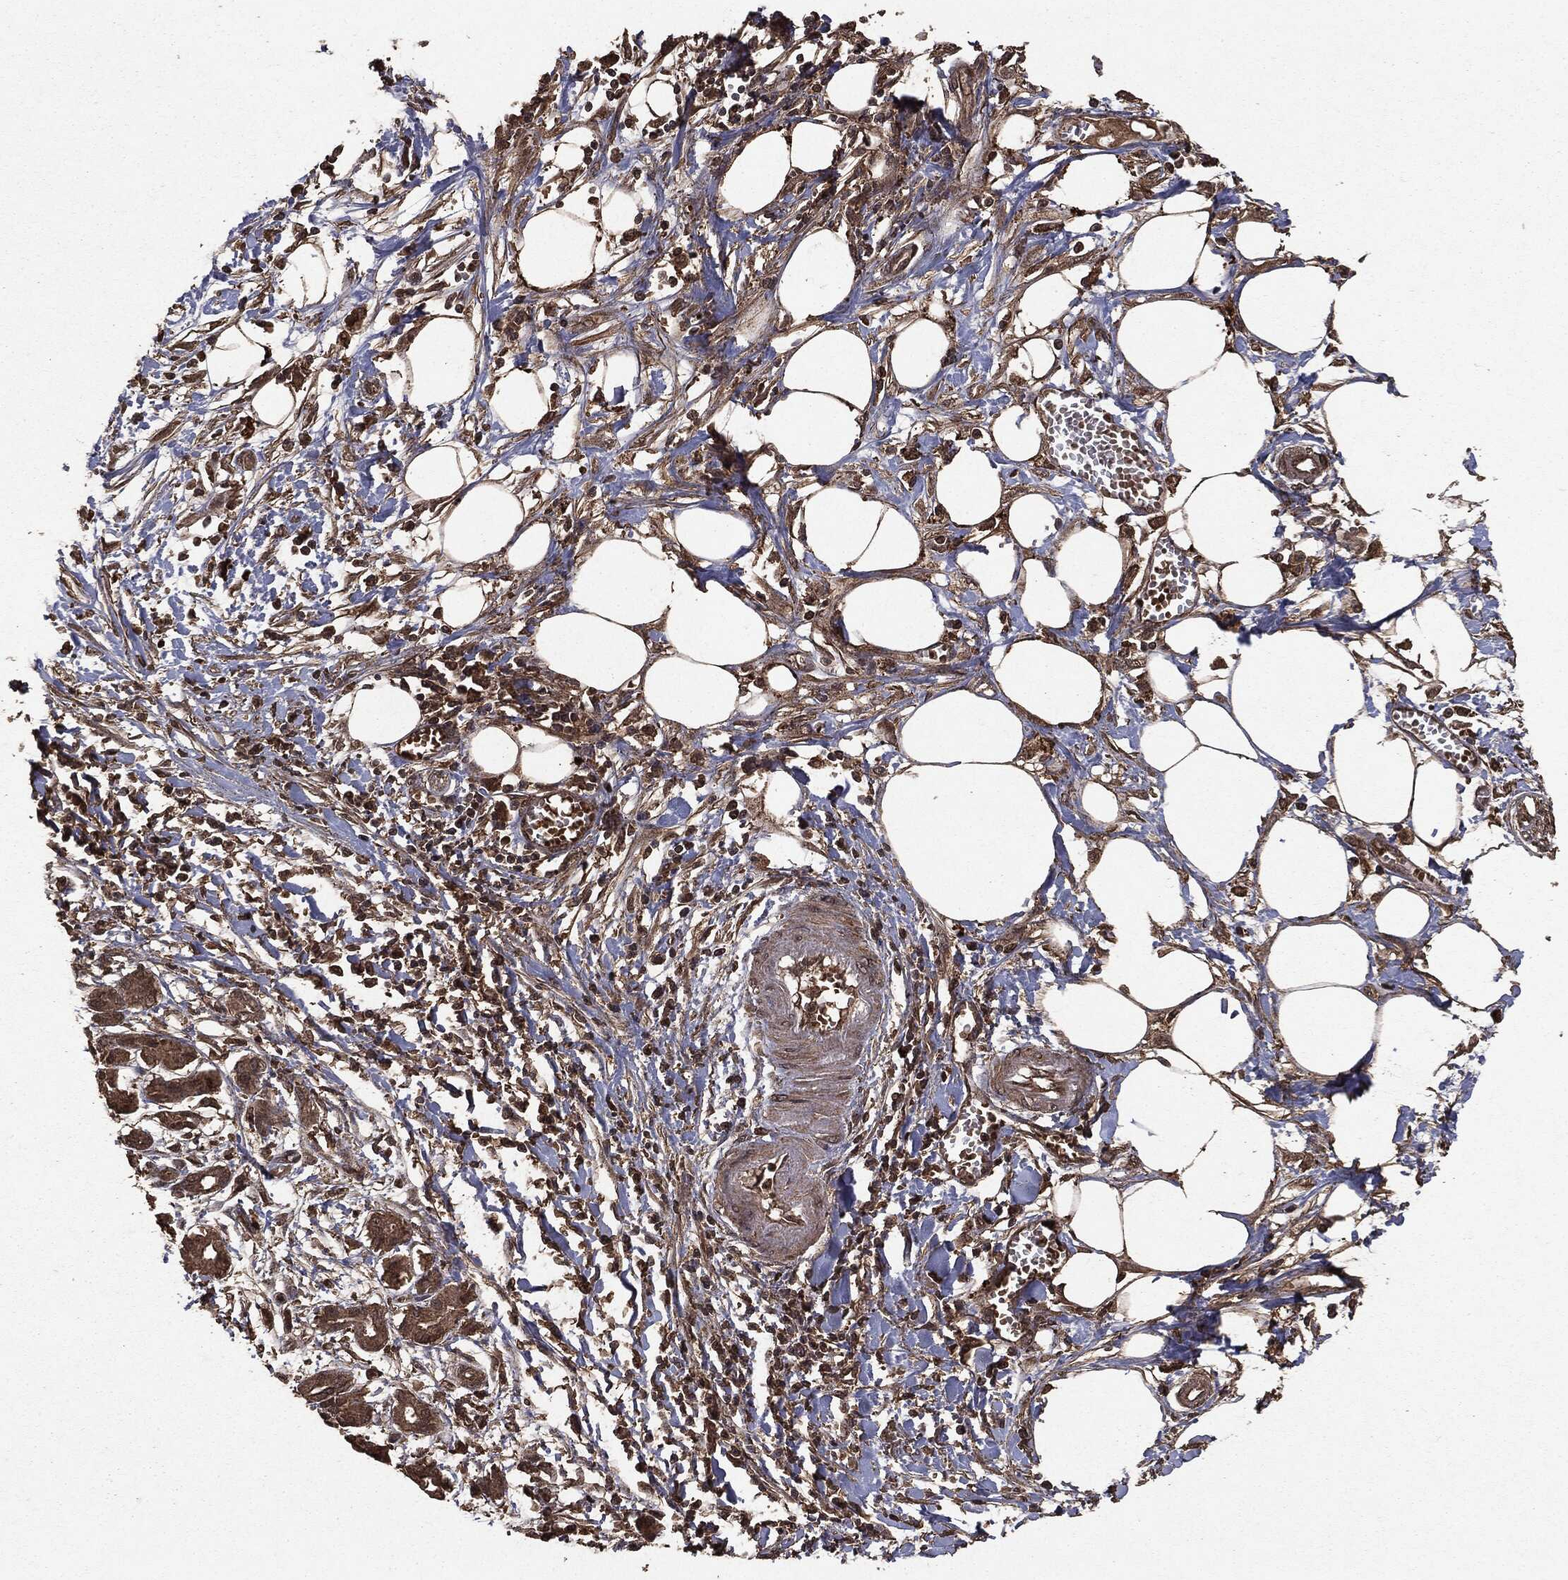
{"staining": {"intensity": "moderate", "quantity": ">75%", "location": "cytoplasmic/membranous"}, "tissue": "pancreatic cancer", "cell_type": "Tumor cells", "image_type": "cancer", "snomed": [{"axis": "morphology", "description": "Adenocarcinoma, NOS"}, {"axis": "topography", "description": "Pancreas"}], "caption": "Pancreatic adenocarcinoma stained with DAB immunohistochemistry shows medium levels of moderate cytoplasmic/membranous expression in approximately >75% of tumor cells.", "gene": "NME1", "patient": {"sex": "male", "age": 72}}